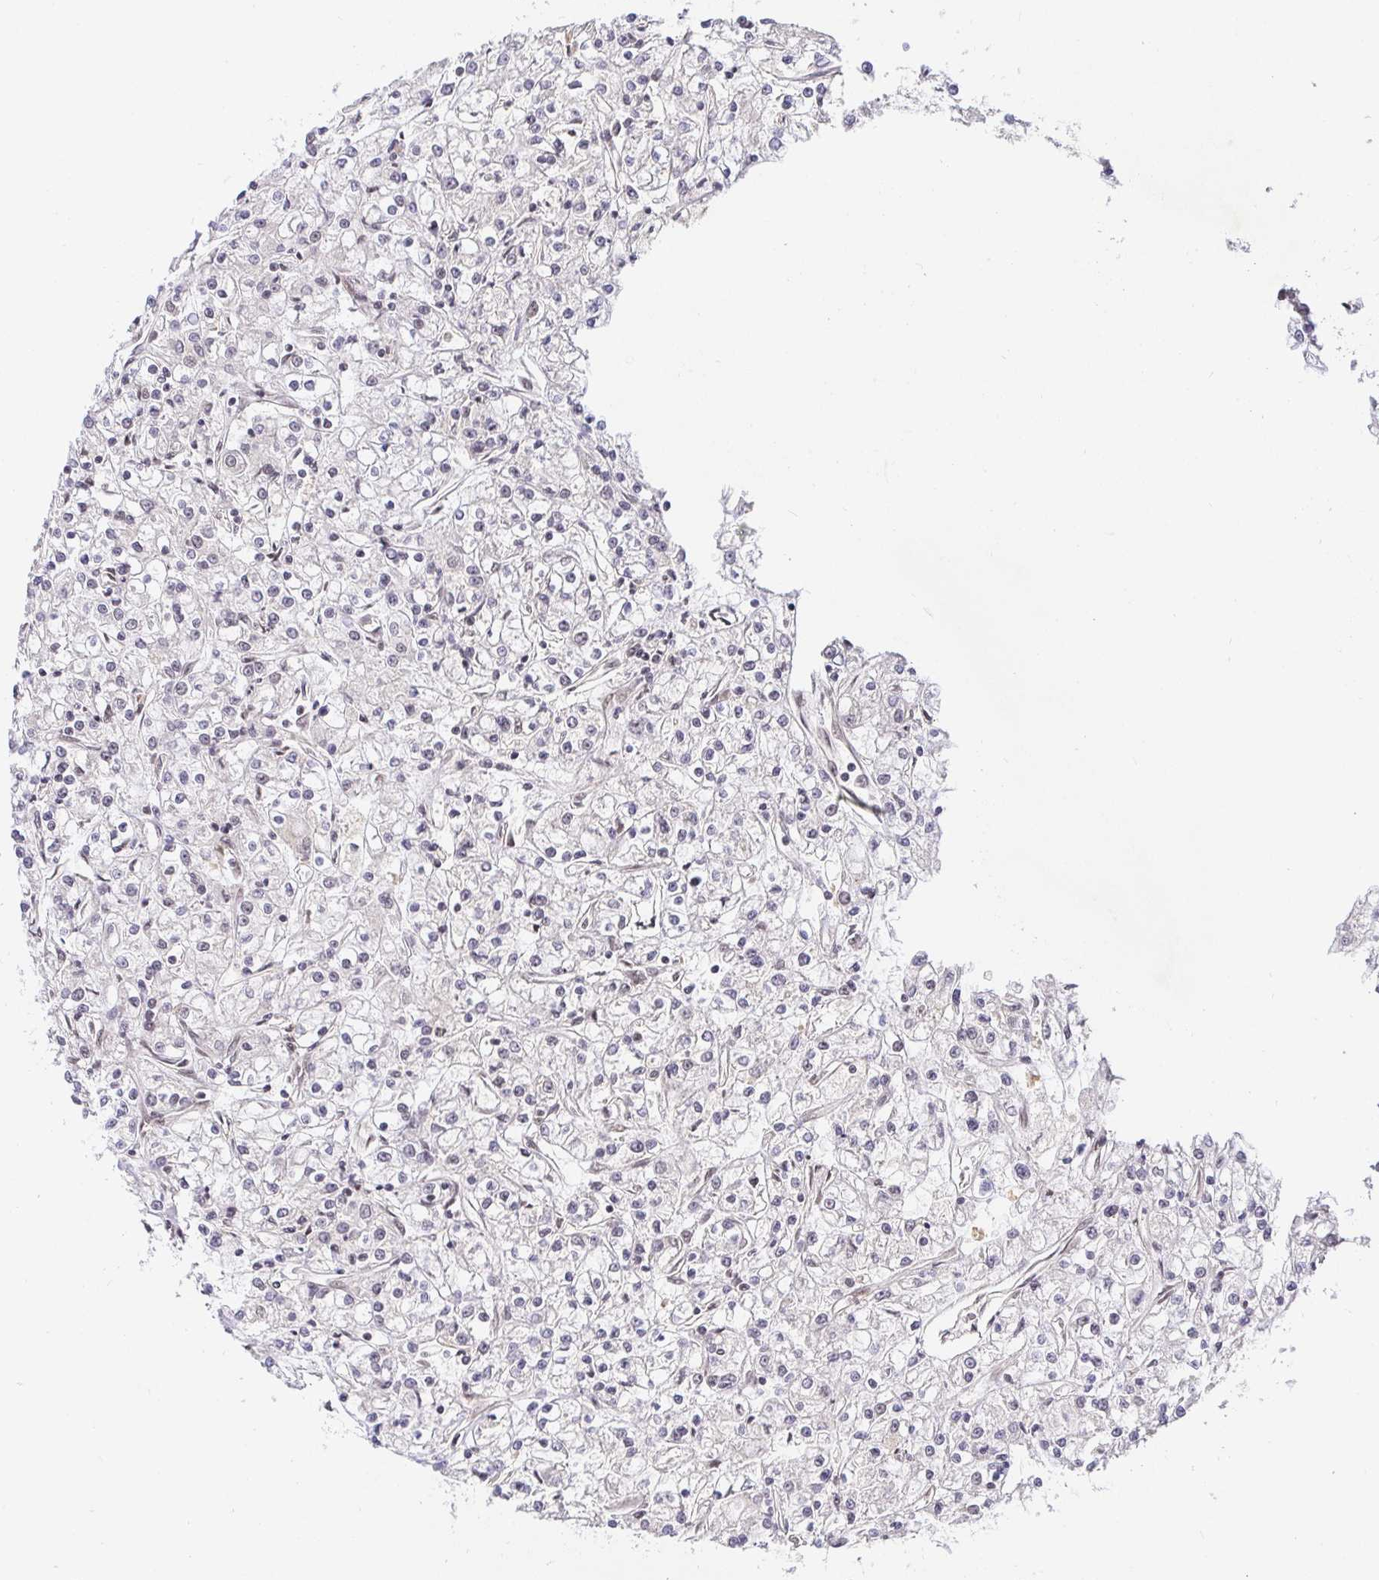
{"staining": {"intensity": "negative", "quantity": "none", "location": "none"}, "tissue": "renal cancer", "cell_type": "Tumor cells", "image_type": "cancer", "snomed": [{"axis": "morphology", "description": "Adenocarcinoma, NOS"}, {"axis": "topography", "description": "Kidney"}], "caption": "Tumor cells are negative for brown protein staining in renal cancer.", "gene": "USF1", "patient": {"sex": "female", "age": 59}}